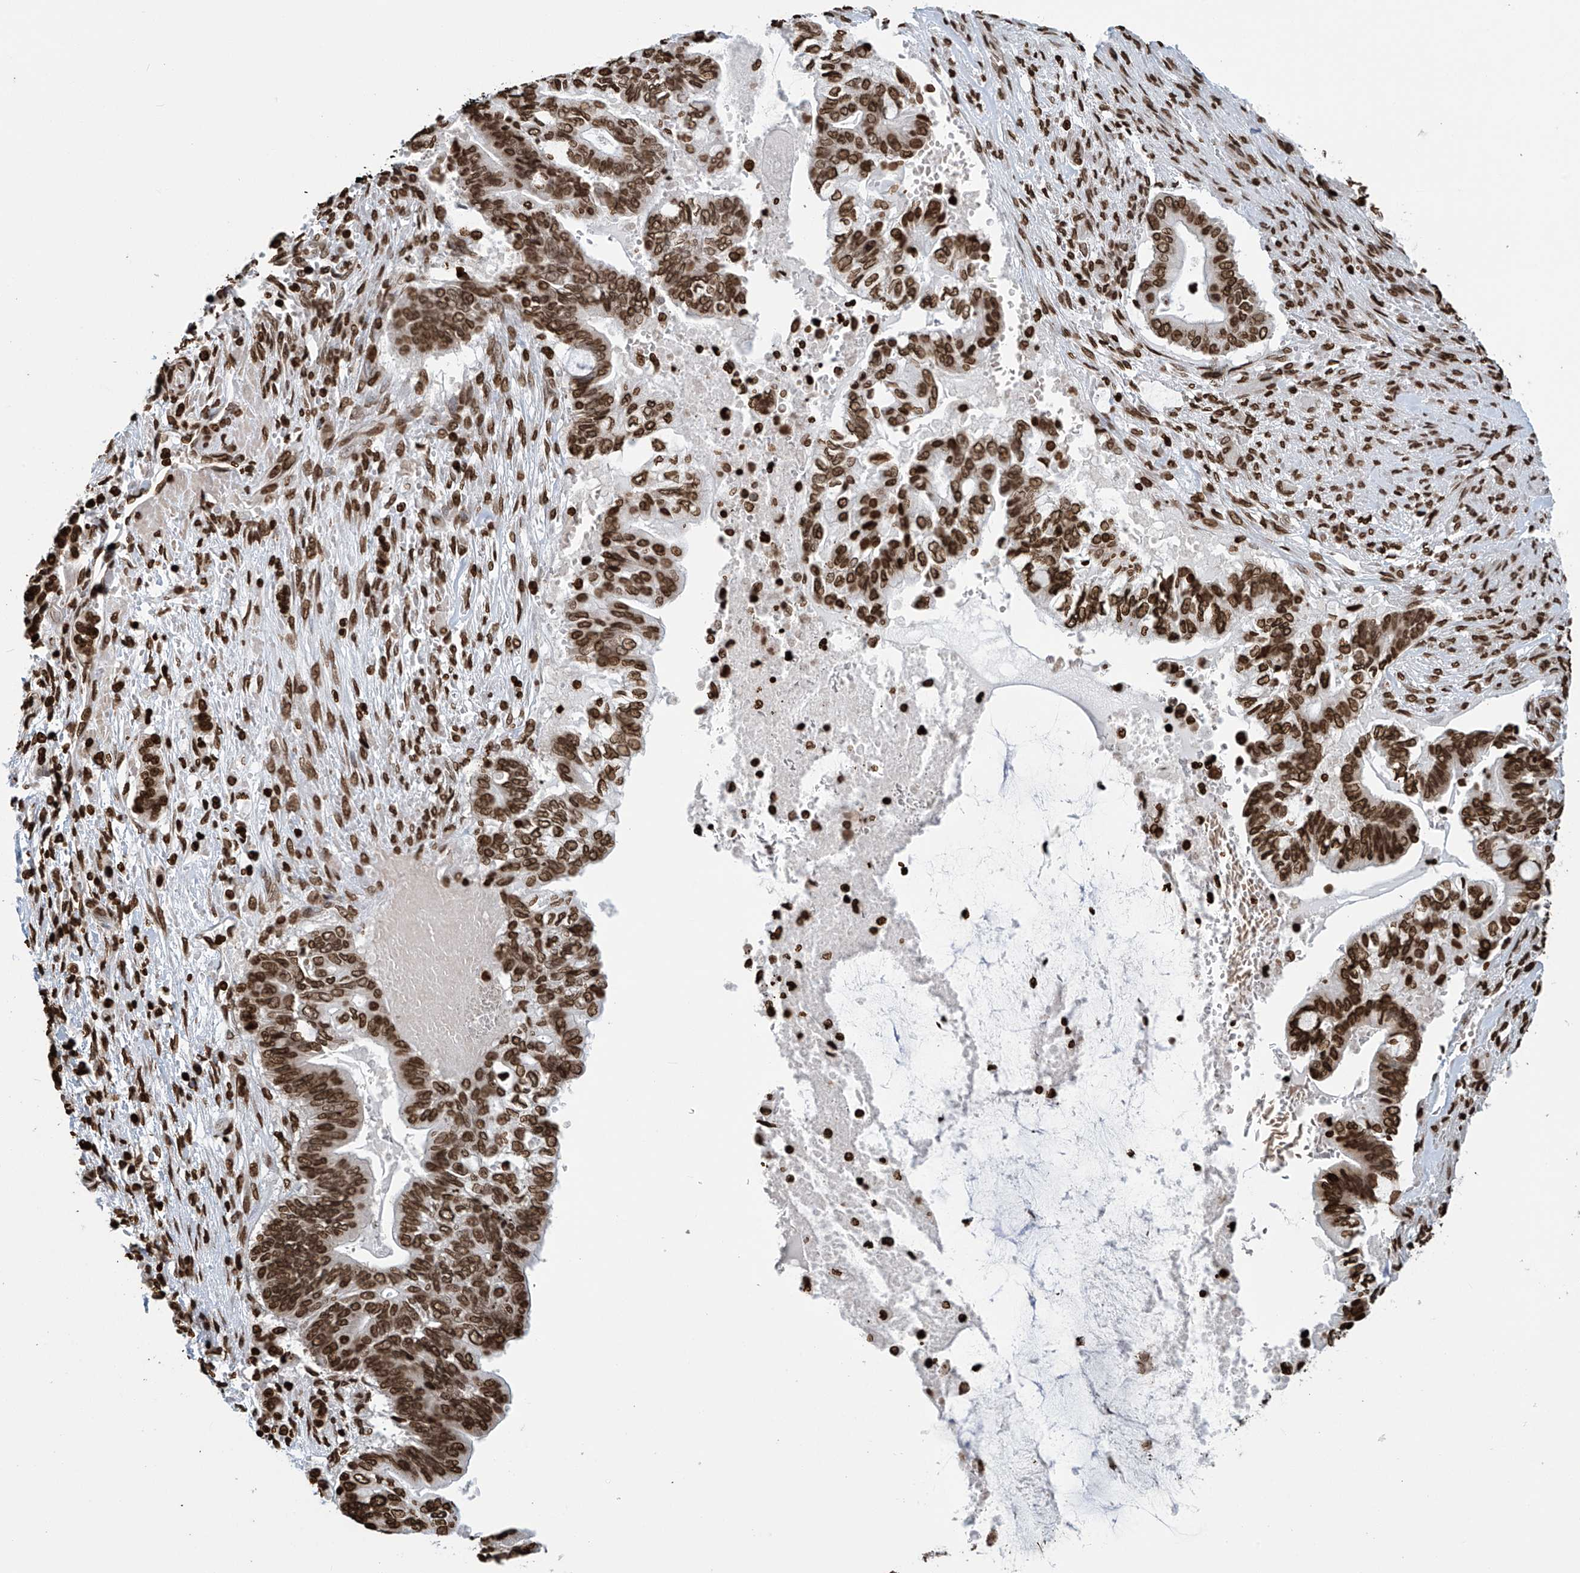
{"staining": {"intensity": "strong", "quantity": ">75%", "location": "nuclear"}, "tissue": "pancreatic cancer", "cell_type": "Tumor cells", "image_type": "cancer", "snomed": [{"axis": "morphology", "description": "Adenocarcinoma, NOS"}, {"axis": "topography", "description": "Pancreas"}], "caption": "A histopathology image of pancreatic adenocarcinoma stained for a protein displays strong nuclear brown staining in tumor cells.", "gene": "DPPA2", "patient": {"sex": "male", "age": 68}}